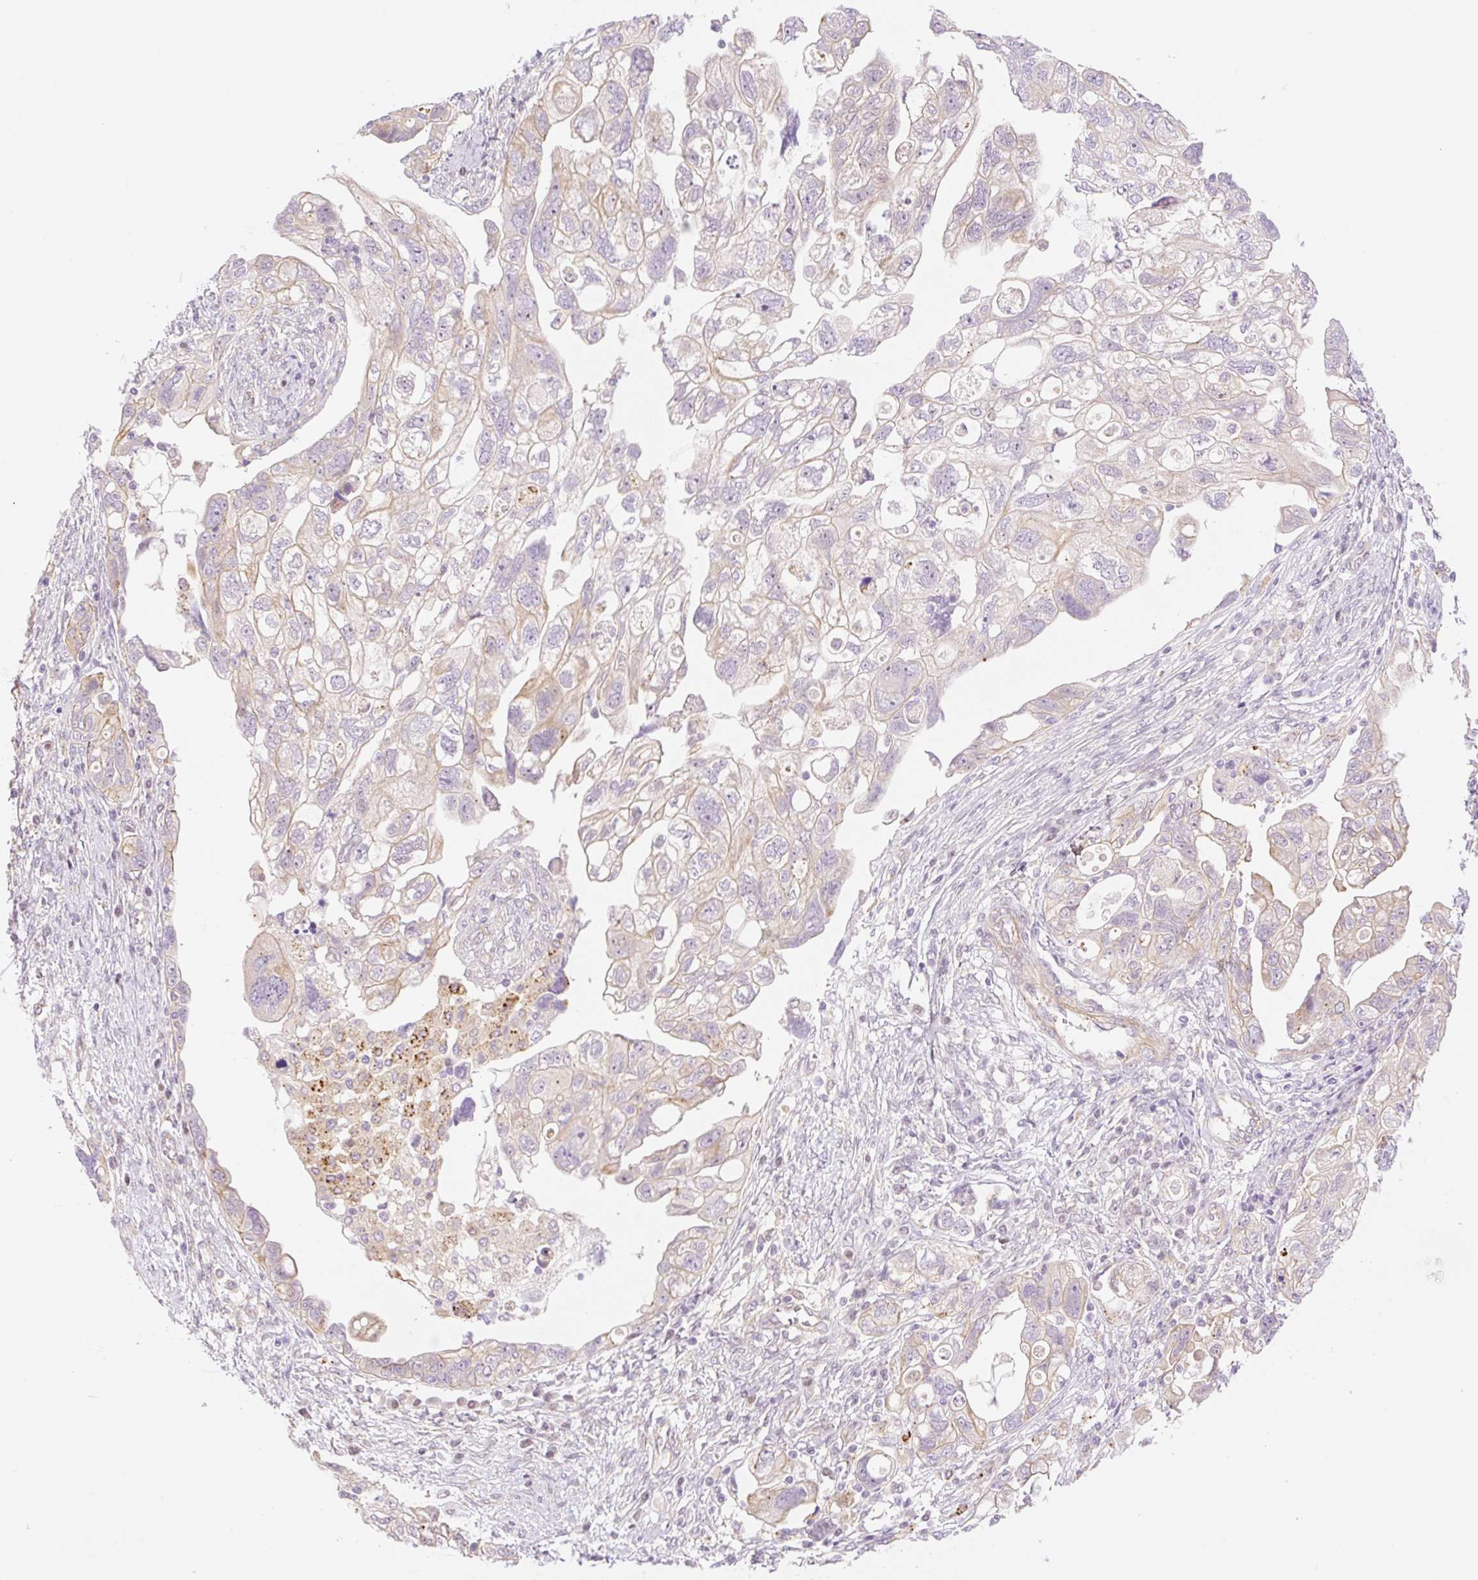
{"staining": {"intensity": "weak", "quantity": "25%-75%", "location": "cytoplasmic/membranous"}, "tissue": "ovarian cancer", "cell_type": "Tumor cells", "image_type": "cancer", "snomed": [{"axis": "morphology", "description": "Carcinoma, NOS"}, {"axis": "morphology", "description": "Cystadenocarcinoma, serous, NOS"}, {"axis": "topography", "description": "Ovary"}], "caption": "Immunohistochemistry (IHC) micrograph of neoplastic tissue: ovarian cancer (carcinoma) stained using immunohistochemistry (IHC) displays low levels of weak protein expression localized specifically in the cytoplasmic/membranous of tumor cells, appearing as a cytoplasmic/membranous brown color.", "gene": "NLRP5", "patient": {"sex": "female", "age": 69}}